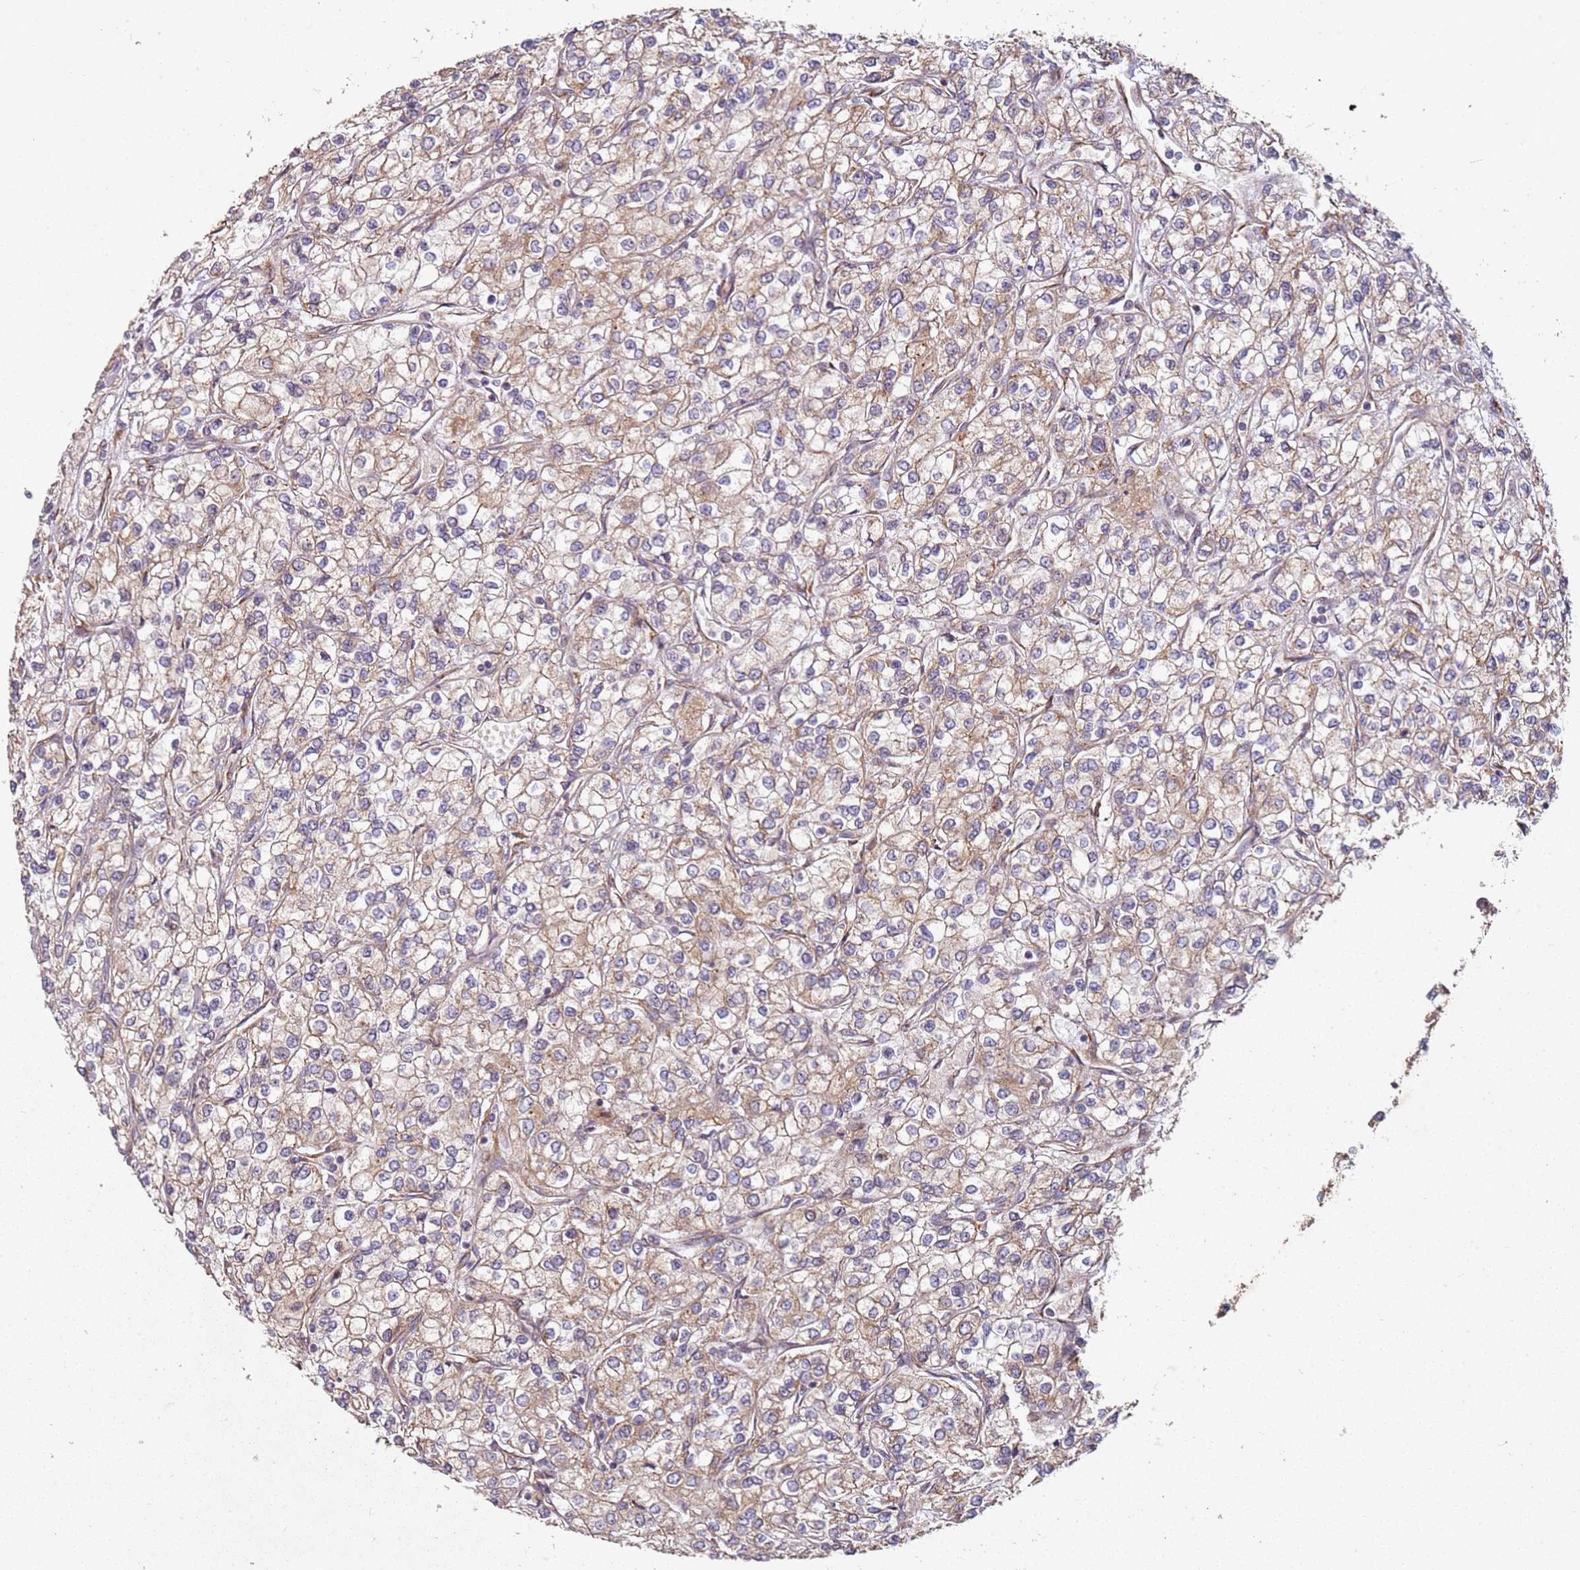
{"staining": {"intensity": "weak", "quantity": ">75%", "location": "cytoplasmic/membranous"}, "tissue": "renal cancer", "cell_type": "Tumor cells", "image_type": "cancer", "snomed": [{"axis": "morphology", "description": "Adenocarcinoma, NOS"}, {"axis": "topography", "description": "Kidney"}], "caption": "Adenocarcinoma (renal) tissue shows weak cytoplasmic/membranous staining in approximately >75% of tumor cells", "gene": "ARFRP1", "patient": {"sex": "male", "age": 80}}